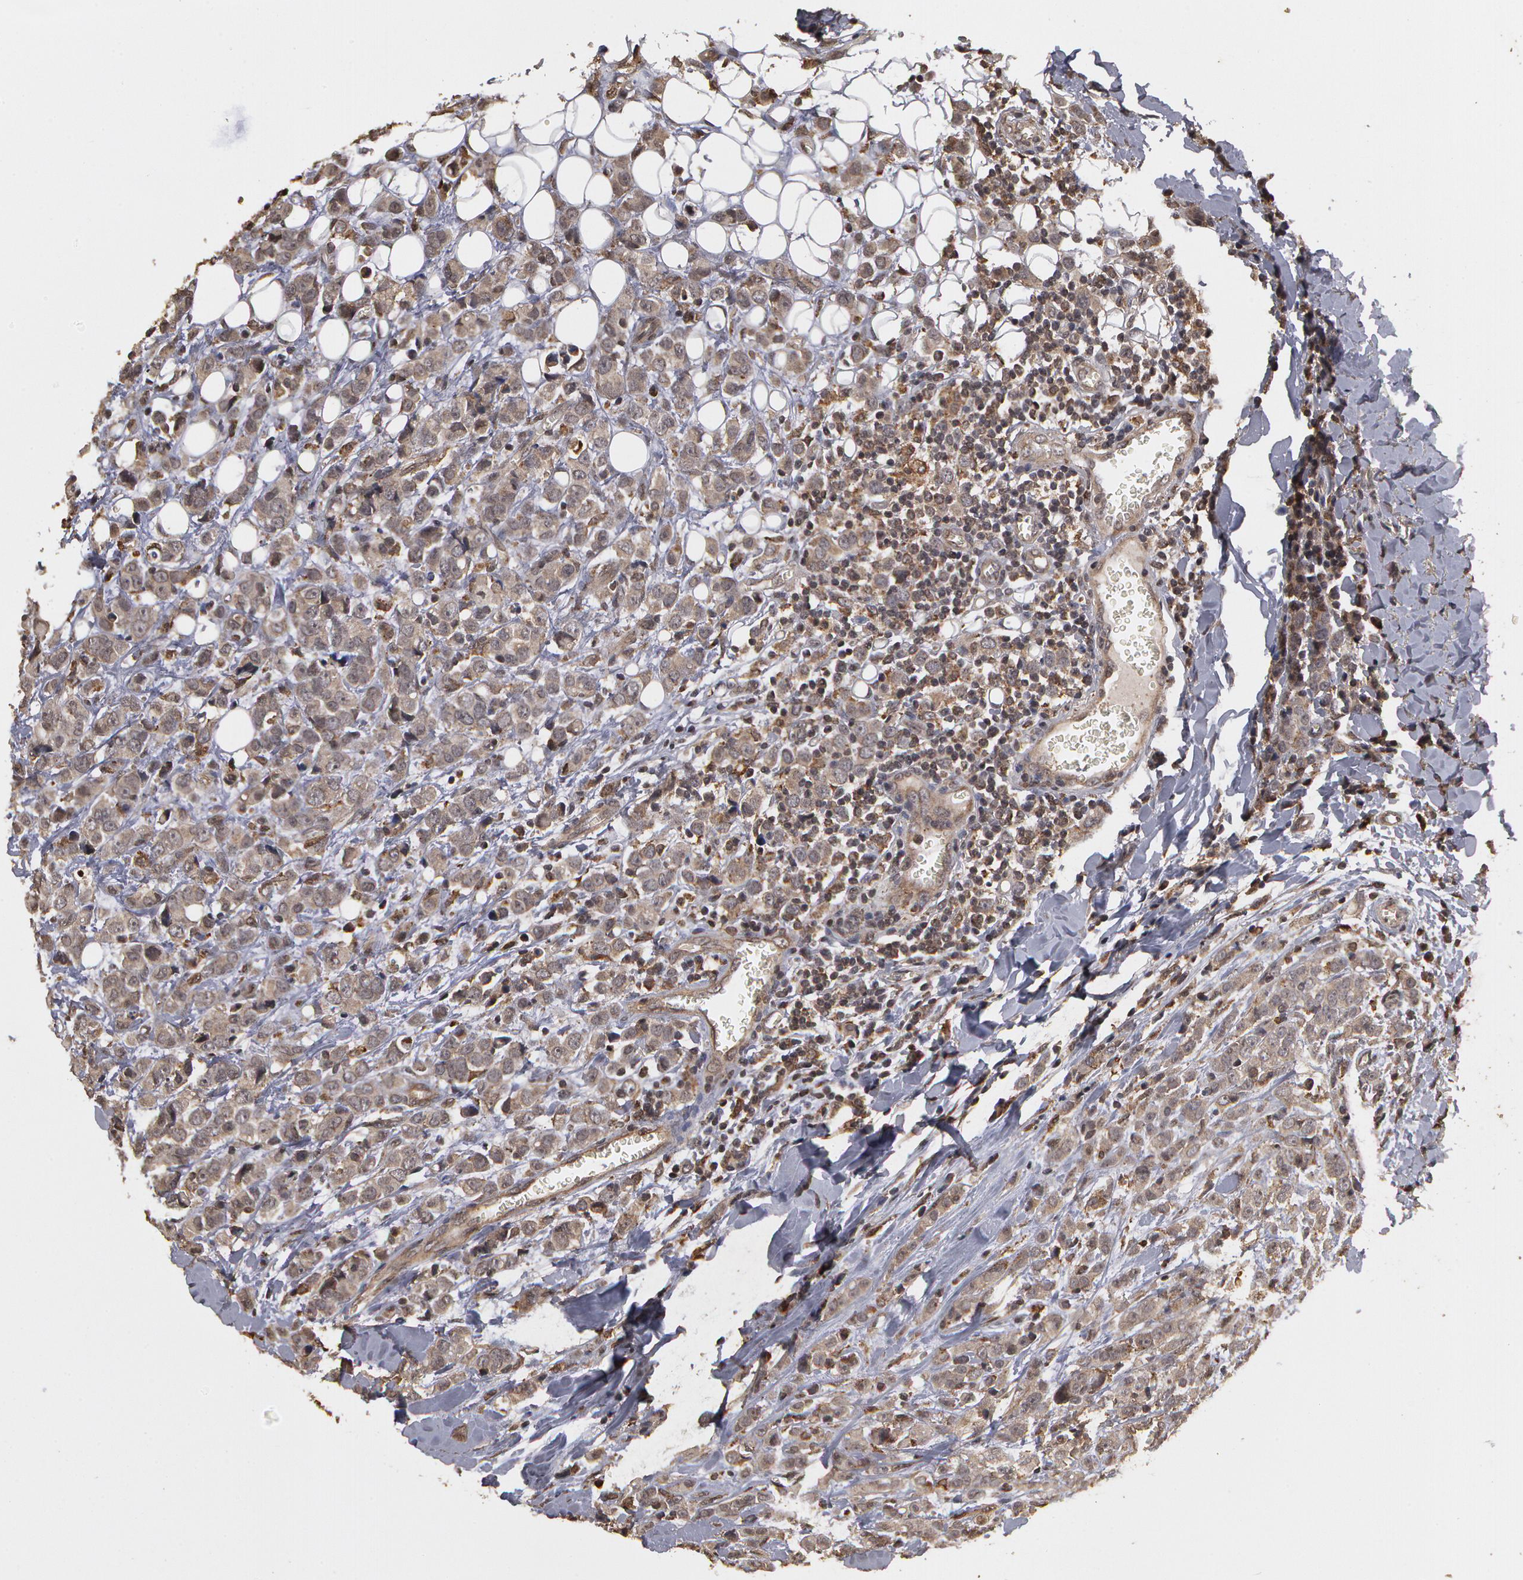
{"staining": {"intensity": "weak", "quantity": ">75%", "location": "cytoplasmic/membranous"}, "tissue": "breast cancer", "cell_type": "Tumor cells", "image_type": "cancer", "snomed": [{"axis": "morphology", "description": "Lobular carcinoma"}, {"axis": "topography", "description": "Breast"}], "caption": "Protein expression analysis of human breast cancer (lobular carcinoma) reveals weak cytoplasmic/membranous positivity in approximately >75% of tumor cells. (Brightfield microscopy of DAB IHC at high magnification).", "gene": "CALR", "patient": {"sex": "female", "age": 57}}